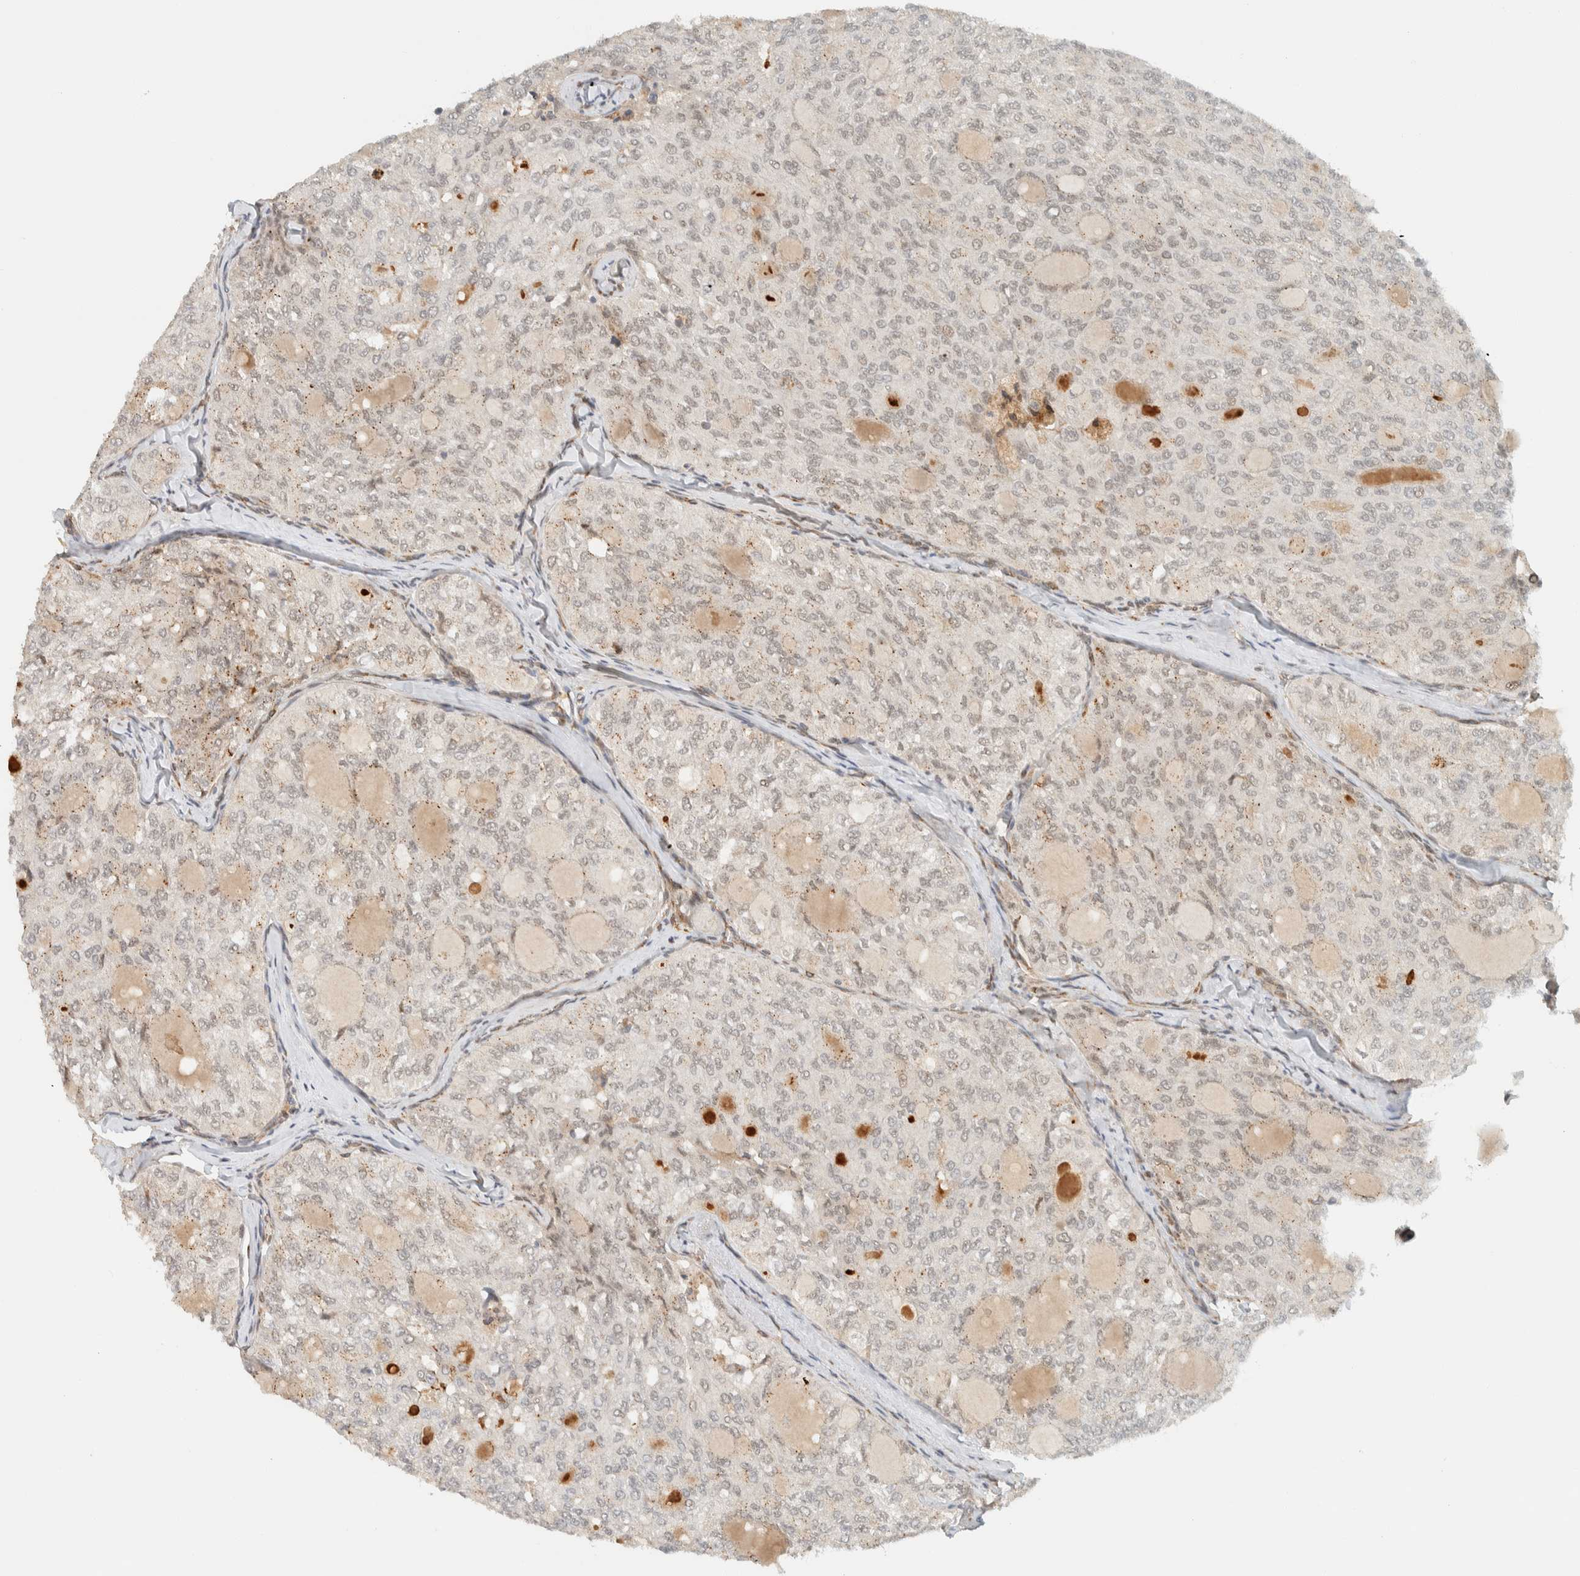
{"staining": {"intensity": "negative", "quantity": "none", "location": "none"}, "tissue": "thyroid cancer", "cell_type": "Tumor cells", "image_type": "cancer", "snomed": [{"axis": "morphology", "description": "Follicular adenoma carcinoma, NOS"}, {"axis": "topography", "description": "Thyroid gland"}], "caption": "IHC image of thyroid cancer stained for a protein (brown), which shows no positivity in tumor cells.", "gene": "ITPRID1", "patient": {"sex": "male", "age": 75}}